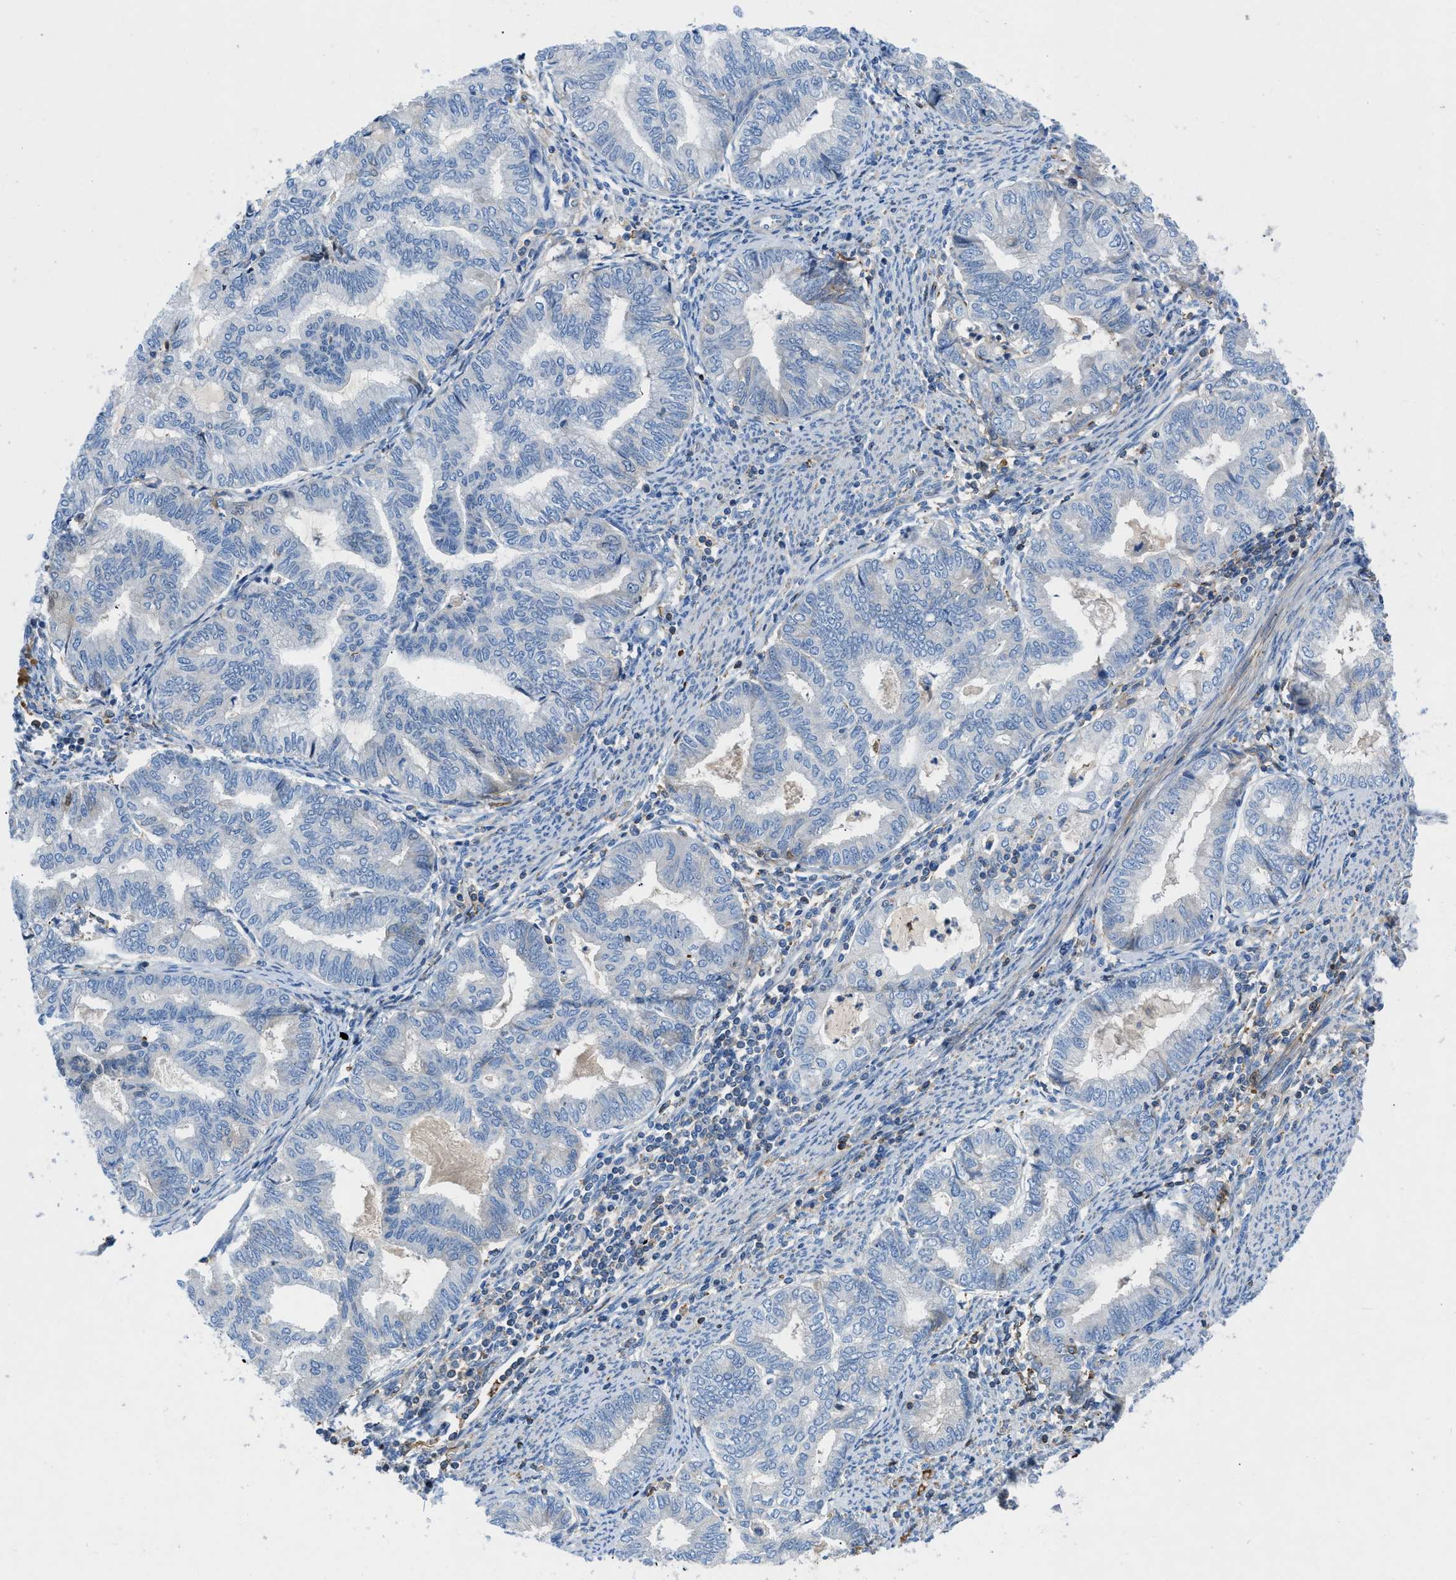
{"staining": {"intensity": "negative", "quantity": "none", "location": "none"}, "tissue": "endometrial cancer", "cell_type": "Tumor cells", "image_type": "cancer", "snomed": [{"axis": "morphology", "description": "Adenocarcinoma, NOS"}, {"axis": "topography", "description": "Endometrium"}], "caption": "IHC histopathology image of human endometrial adenocarcinoma stained for a protein (brown), which displays no staining in tumor cells.", "gene": "ATP6V0D1", "patient": {"sex": "female", "age": 79}}